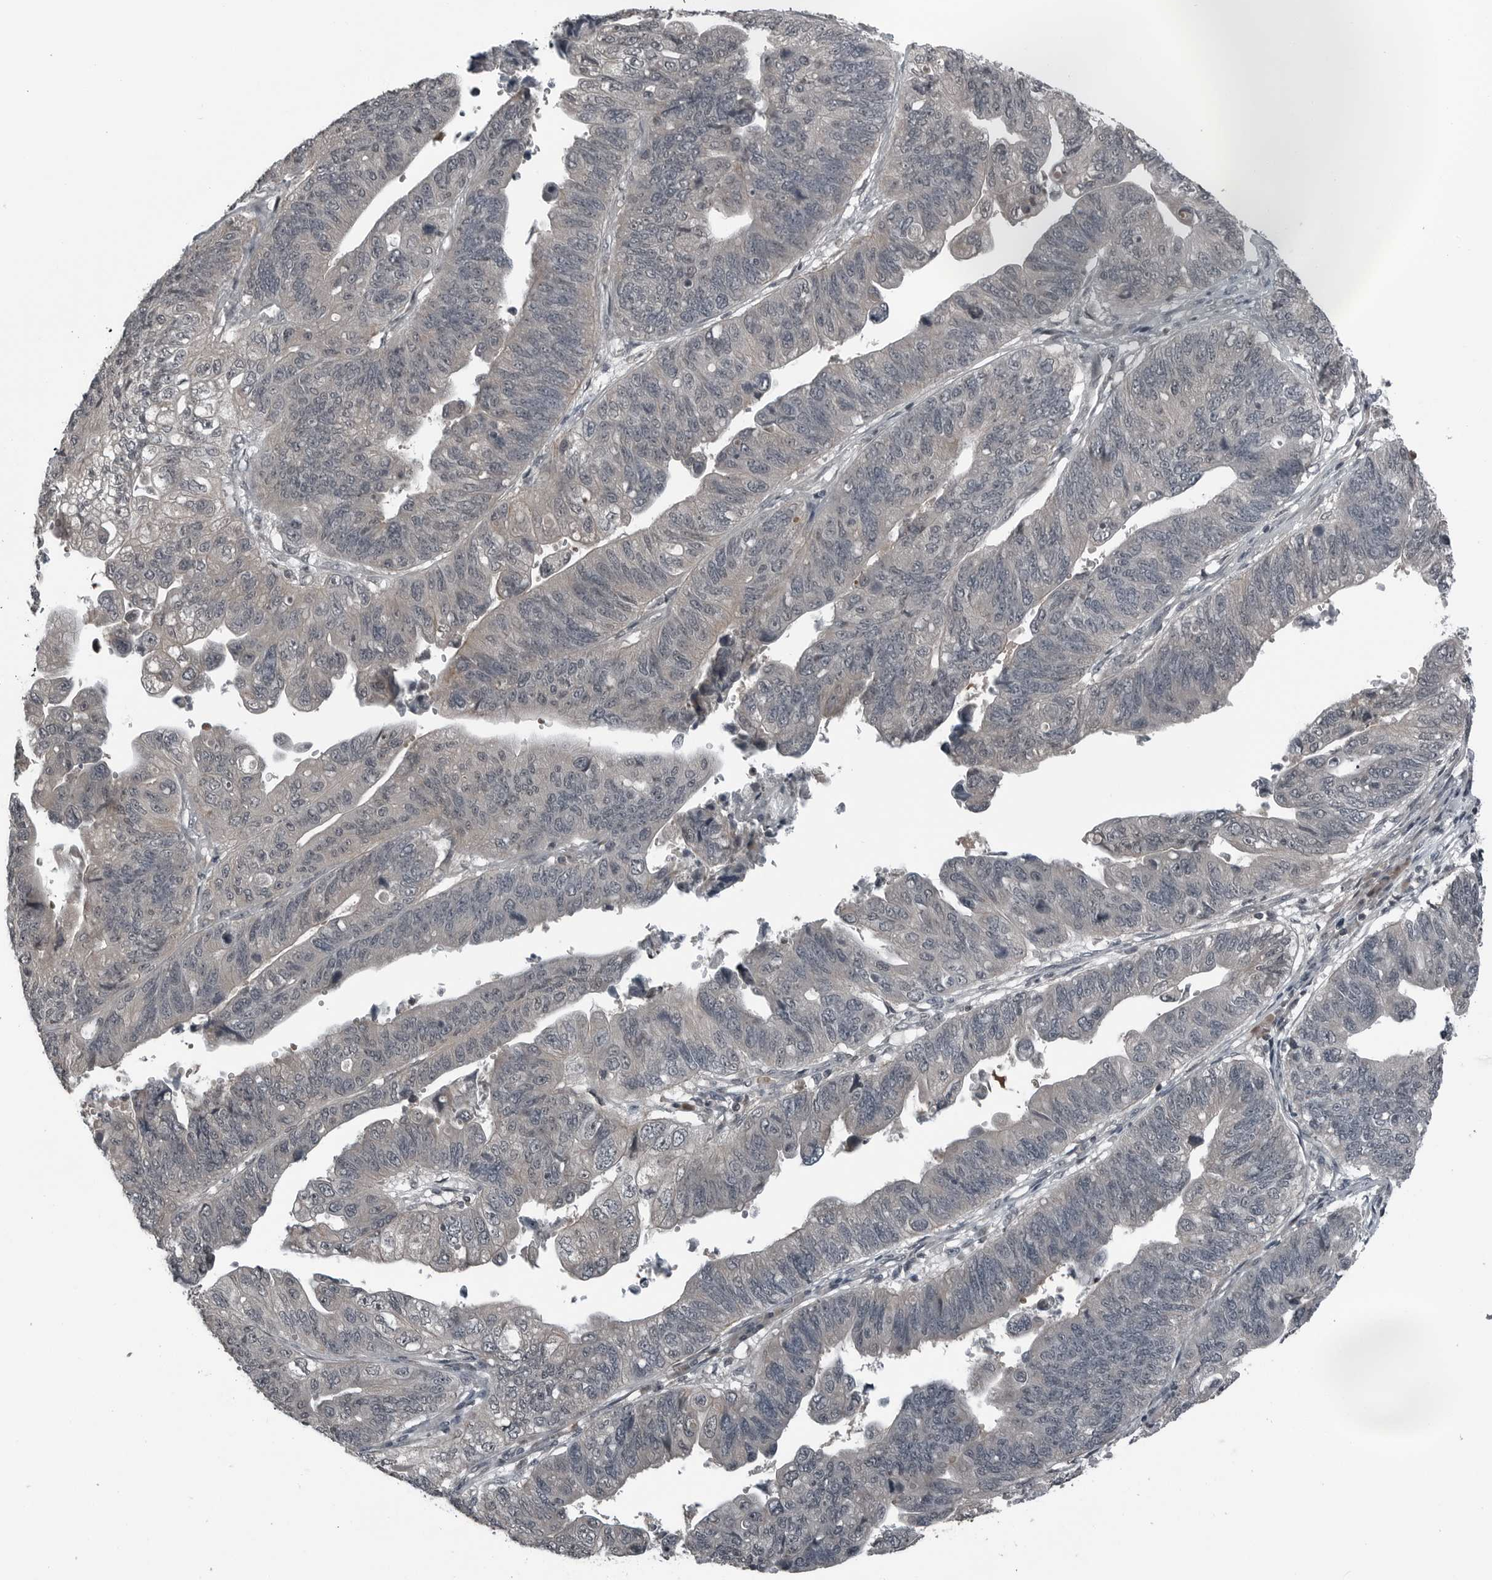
{"staining": {"intensity": "negative", "quantity": "none", "location": "none"}, "tissue": "stomach cancer", "cell_type": "Tumor cells", "image_type": "cancer", "snomed": [{"axis": "morphology", "description": "Adenocarcinoma, NOS"}, {"axis": "topography", "description": "Stomach"}], "caption": "Immunohistochemistry (IHC) of stomach cancer (adenocarcinoma) demonstrates no positivity in tumor cells.", "gene": "GAK", "patient": {"sex": "male", "age": 59}}